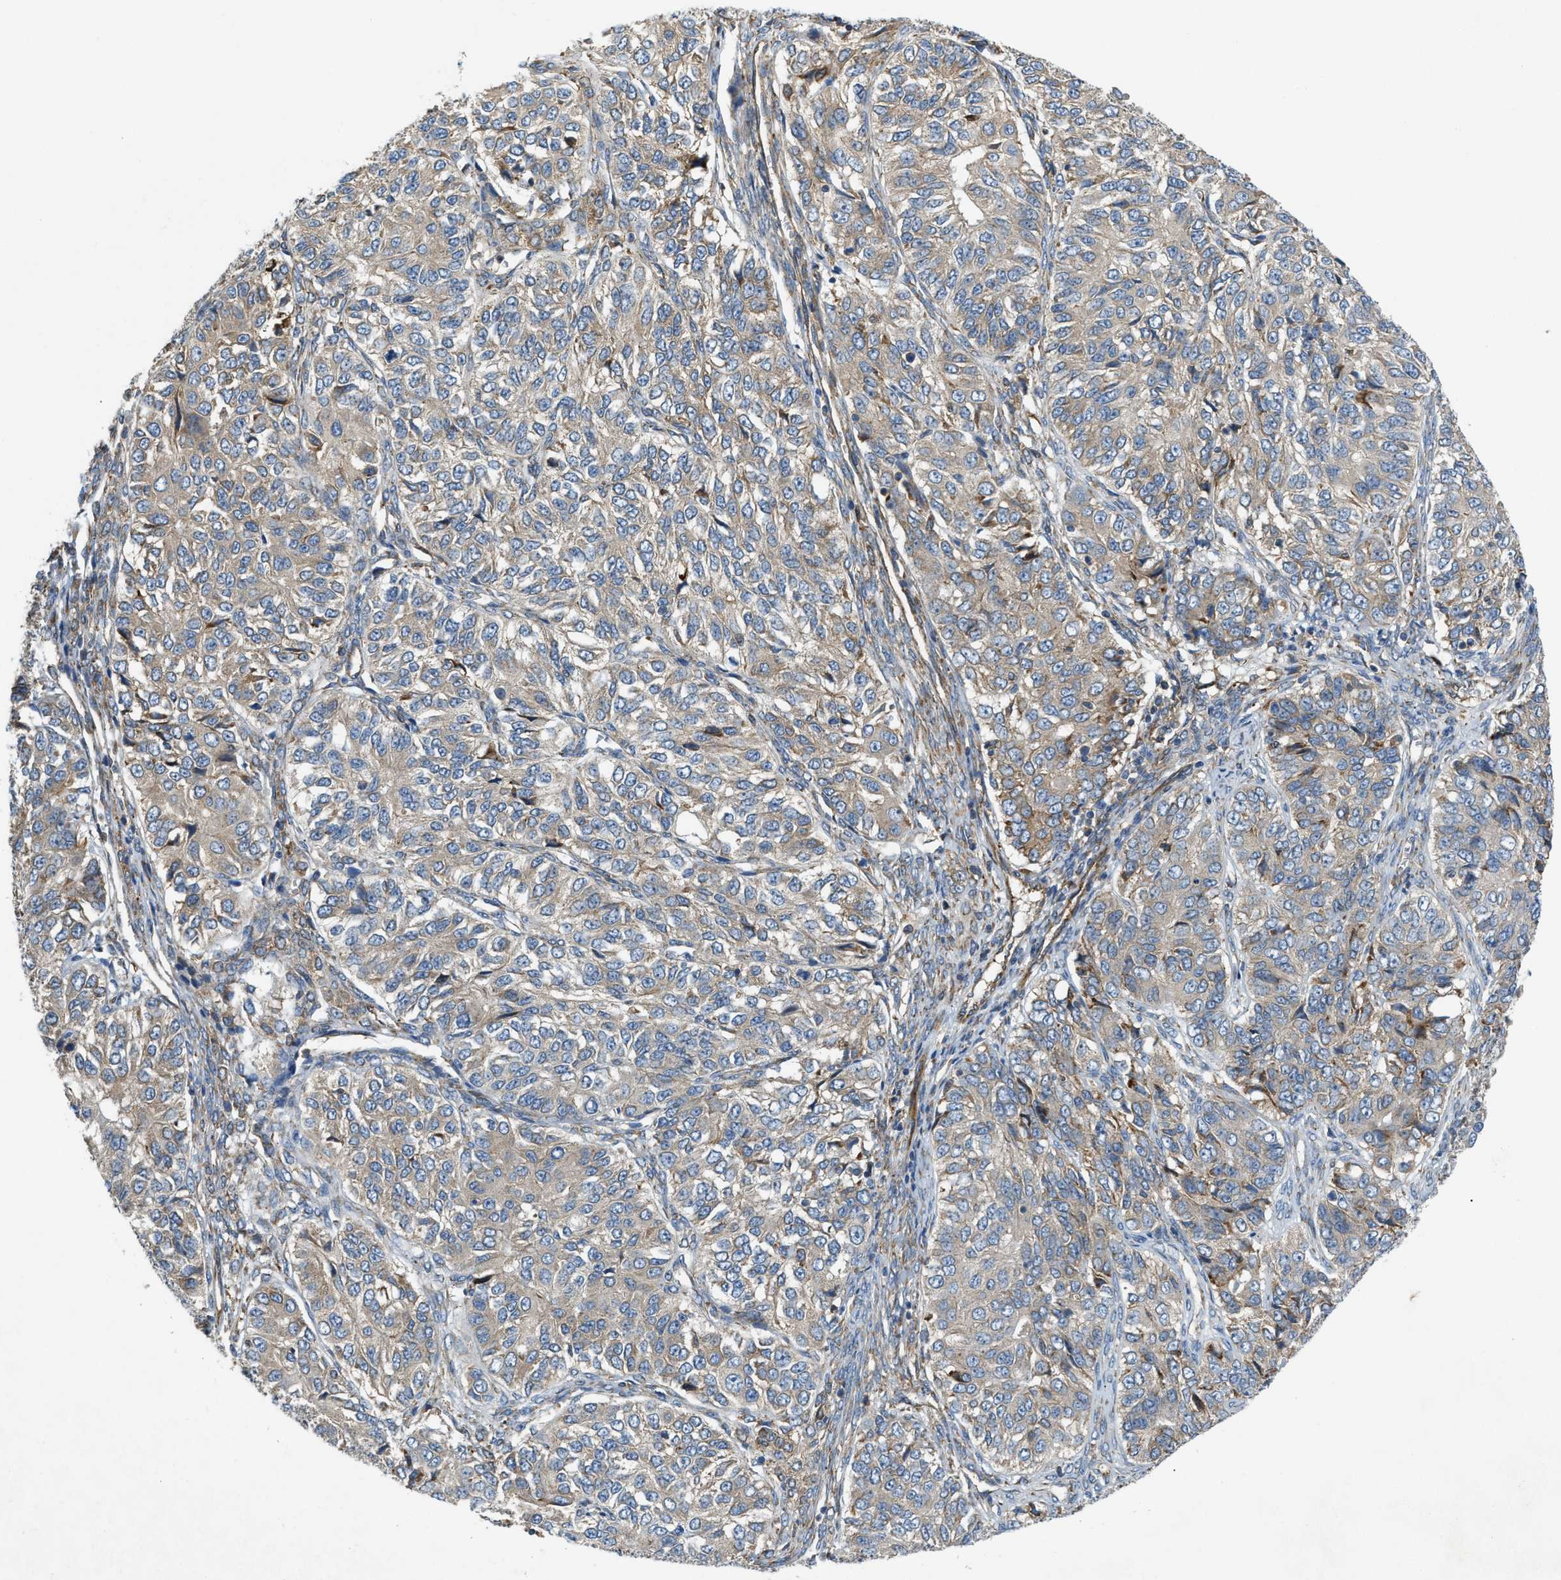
{"staining": {"intensity": "weak", "quantity": "25%-75%", "location": "cytoplasmic/membranous"}, "tissue": "ovarian cancer", "cell_type": "Tumor cells", "image_type": "cancer", "snomed": [{"axis": "morphology", "description": "Carcinoma, endometroid"}, {"axis": "topography", "description": "Ovary"}], "caption": "The histopathology image shows staining of ovarian endometroid carcinoma, revealing weak cytoplasmic/membranous protein staining (brown color) within tumor cells. The protein of interest is stained brown, and the nuclei are stained in blue (DAB IHC with brightfield microscopy, high magnification).", "gene": "TMEM68", "patient": {"sex": "female", "age": 51}}